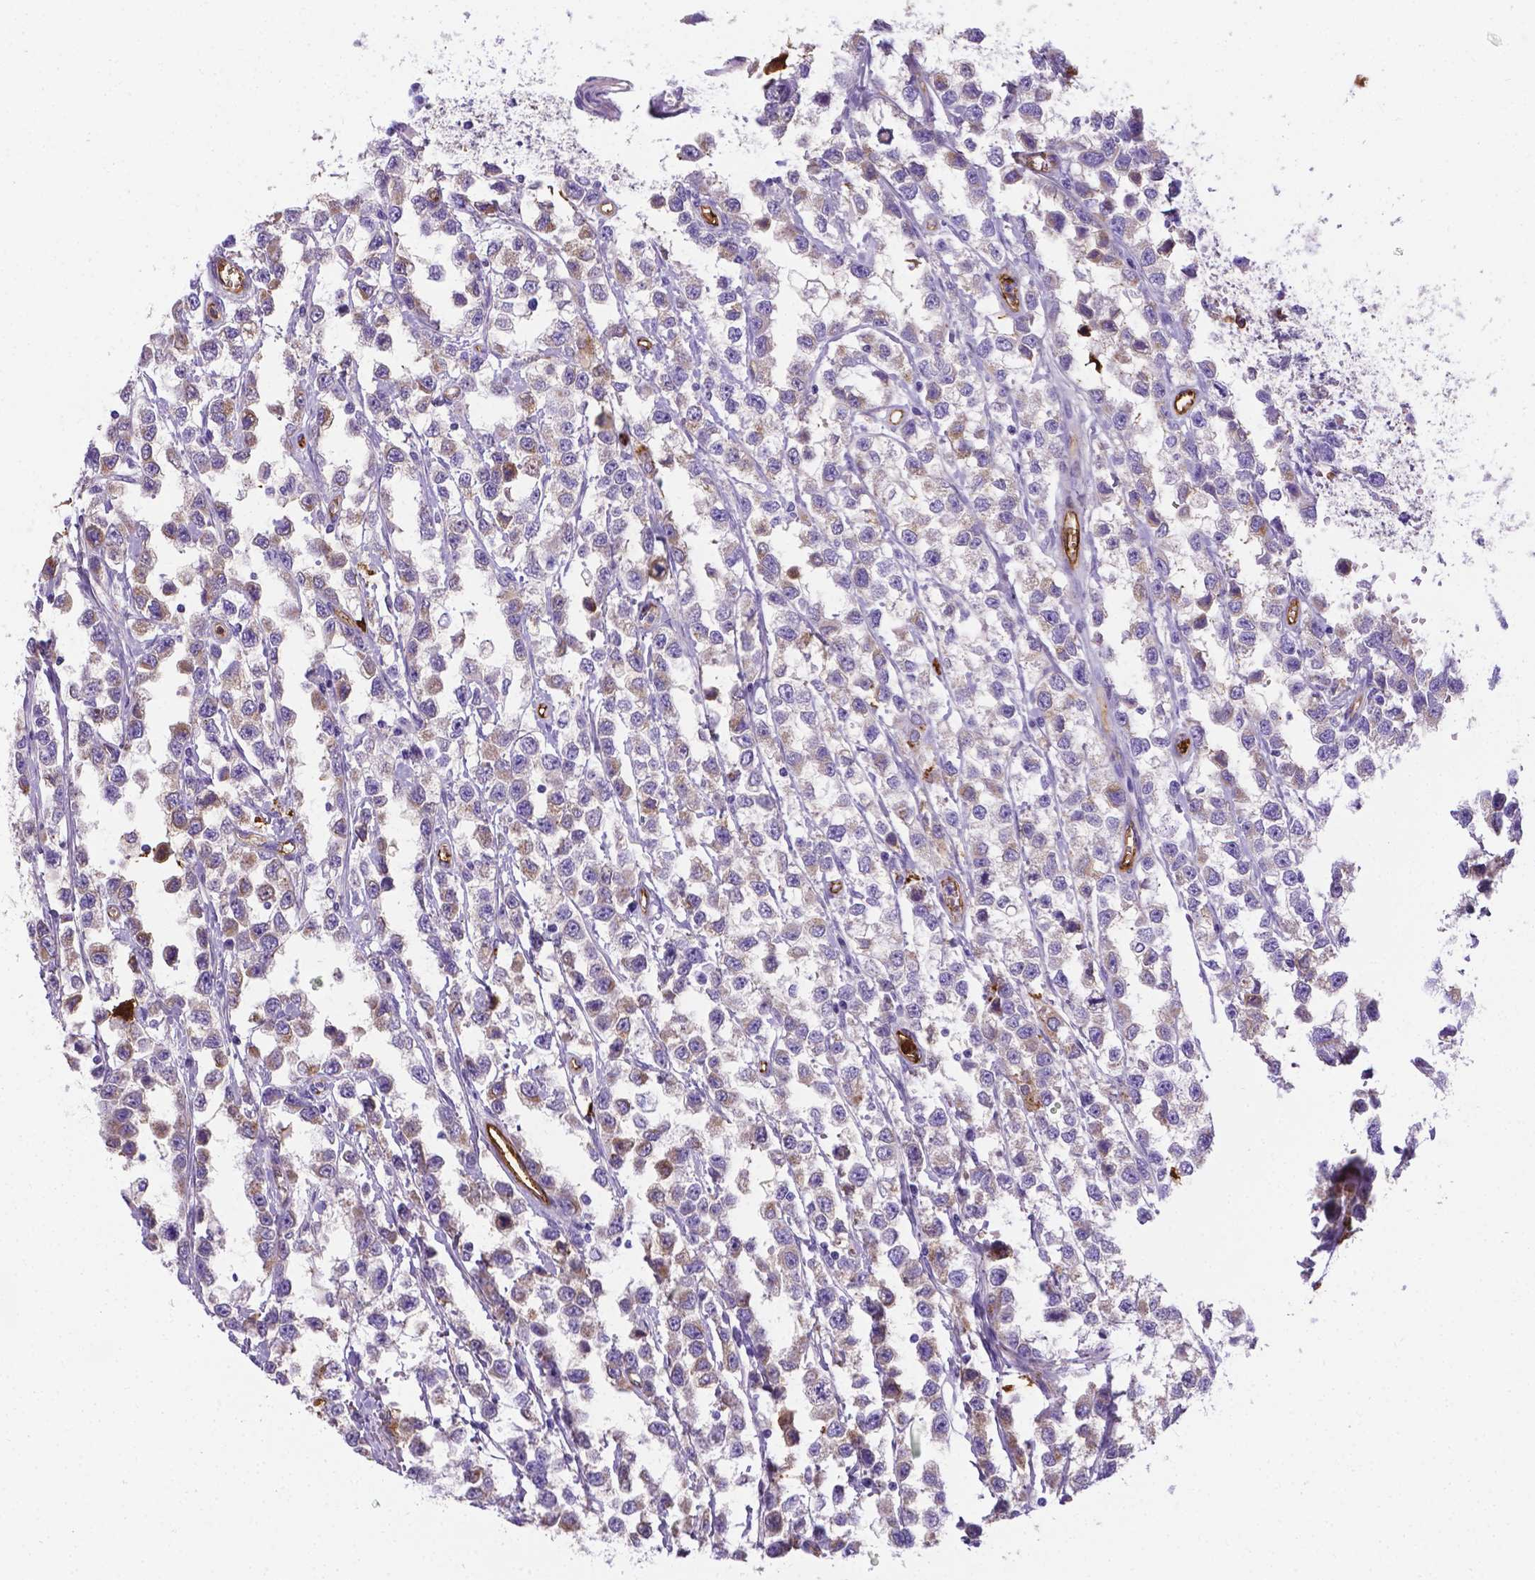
{"staining": {"intensity": "weak", "quantity": "25%-75%", "location": "cytoplasmic/membranous"}, "tissue": "testis cancer", "cell_type": "Tumor cells", "image_type": "cancer", "snomed": [{"axis": "morphology", "description": "Seminoma, NOS"}, {"axis": "topography", "description": "Testis"}], "caption": "Seminoma (testis) was stained to show a protein in brown. There is low levels of weak cytoplasmic/membranous expression in about 25%-75% of tumor cells.", "gene": "APOE", "patient": {"sex": "male", "age": 34}}